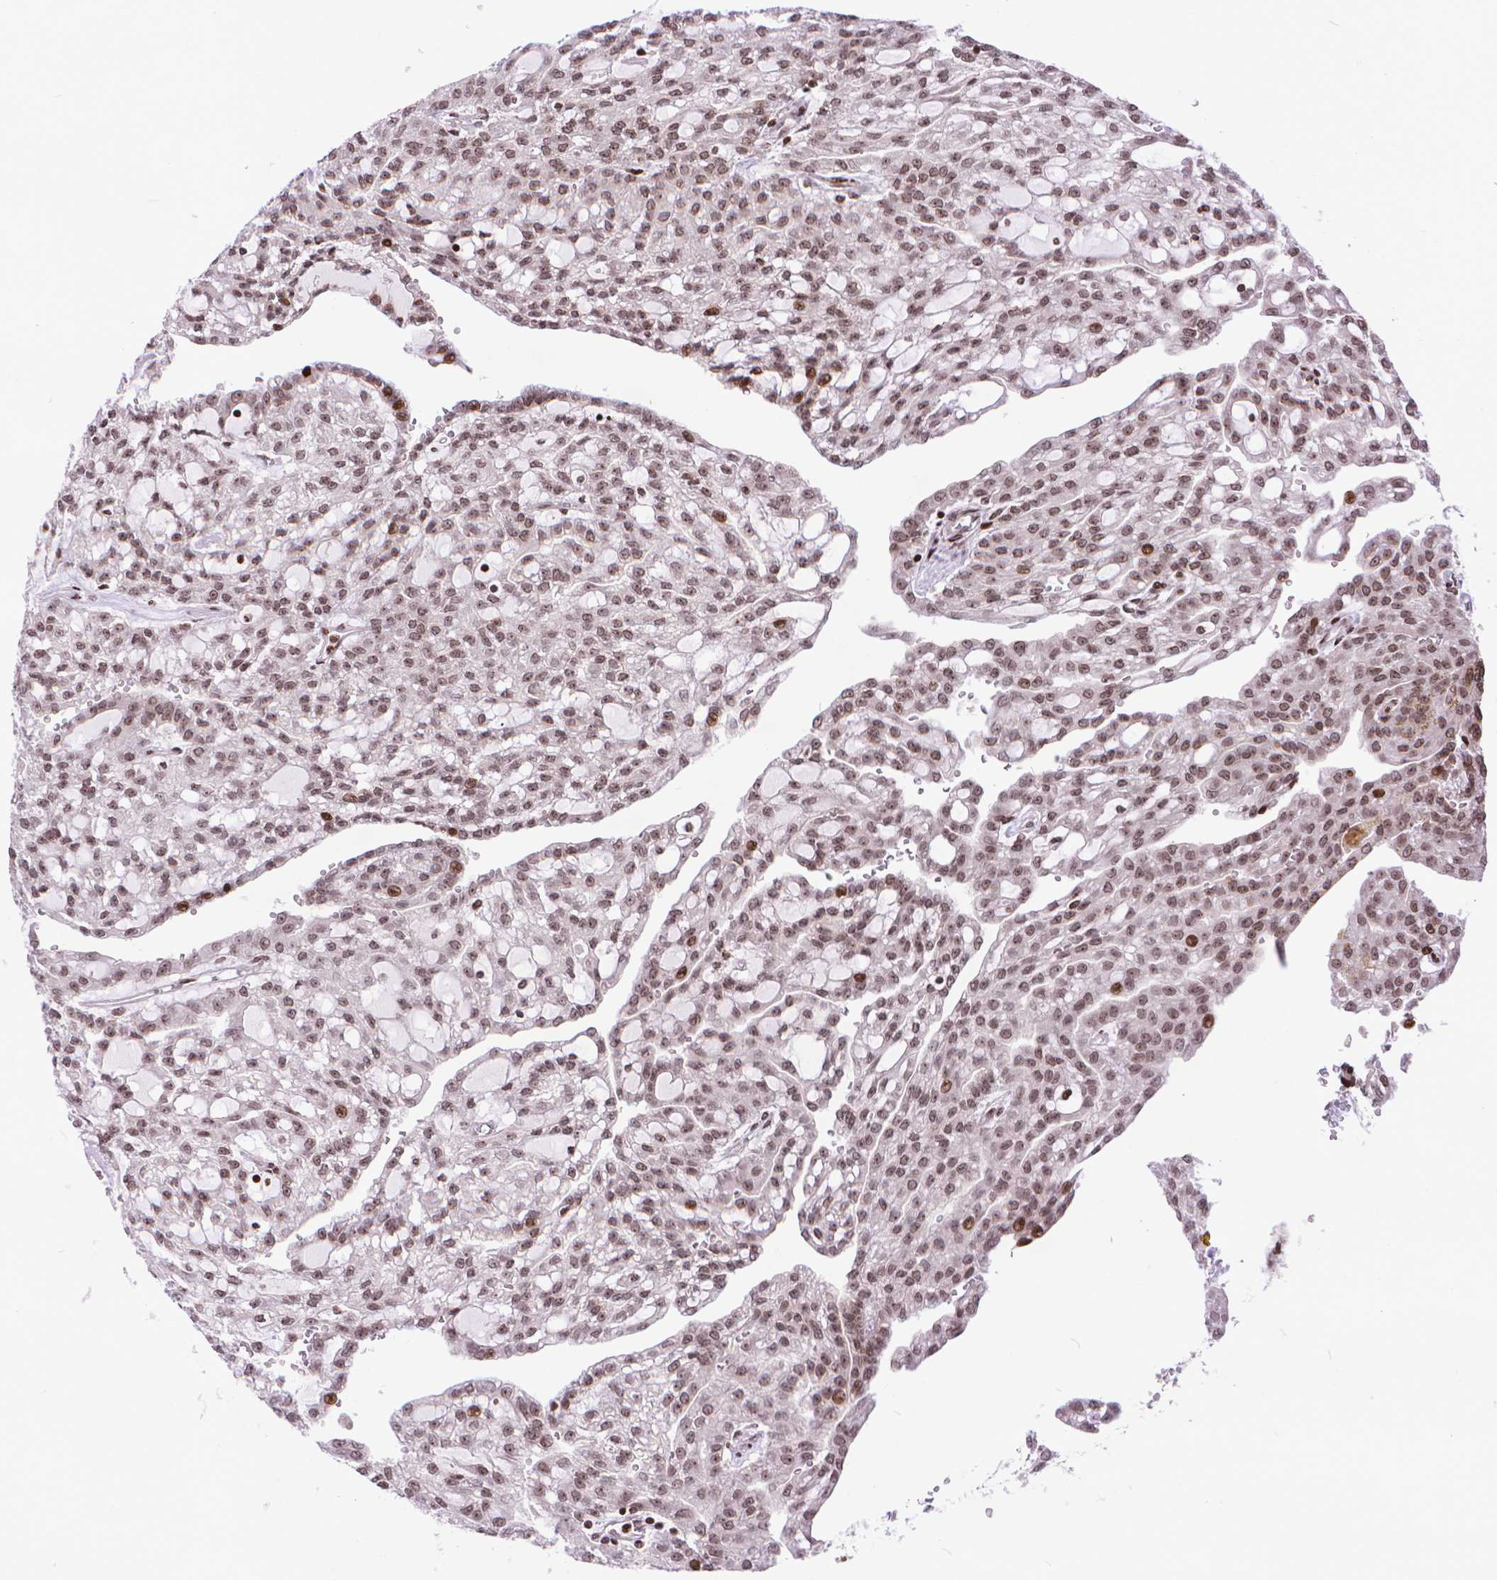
{"staining": {"intensity": "weak", "quantity": ">75%", "location": "nuclear"}, "tissue": "renal cancer", "cell_type": "Tumor cells", "image_type": "cancer", "snomed": [{"axis": "morphology", "description": "Adenocarcinoma, NOS"}, {"axis": "topography", "description": "Kidney"}], "caption": "Renal adenocarcinoma stained for a protein (brown) exhibits weak nuclear positive positivity in about >75% of tumor cells.", "gene": "AMER1", "patient": {"sex": "male", "age": 63}}